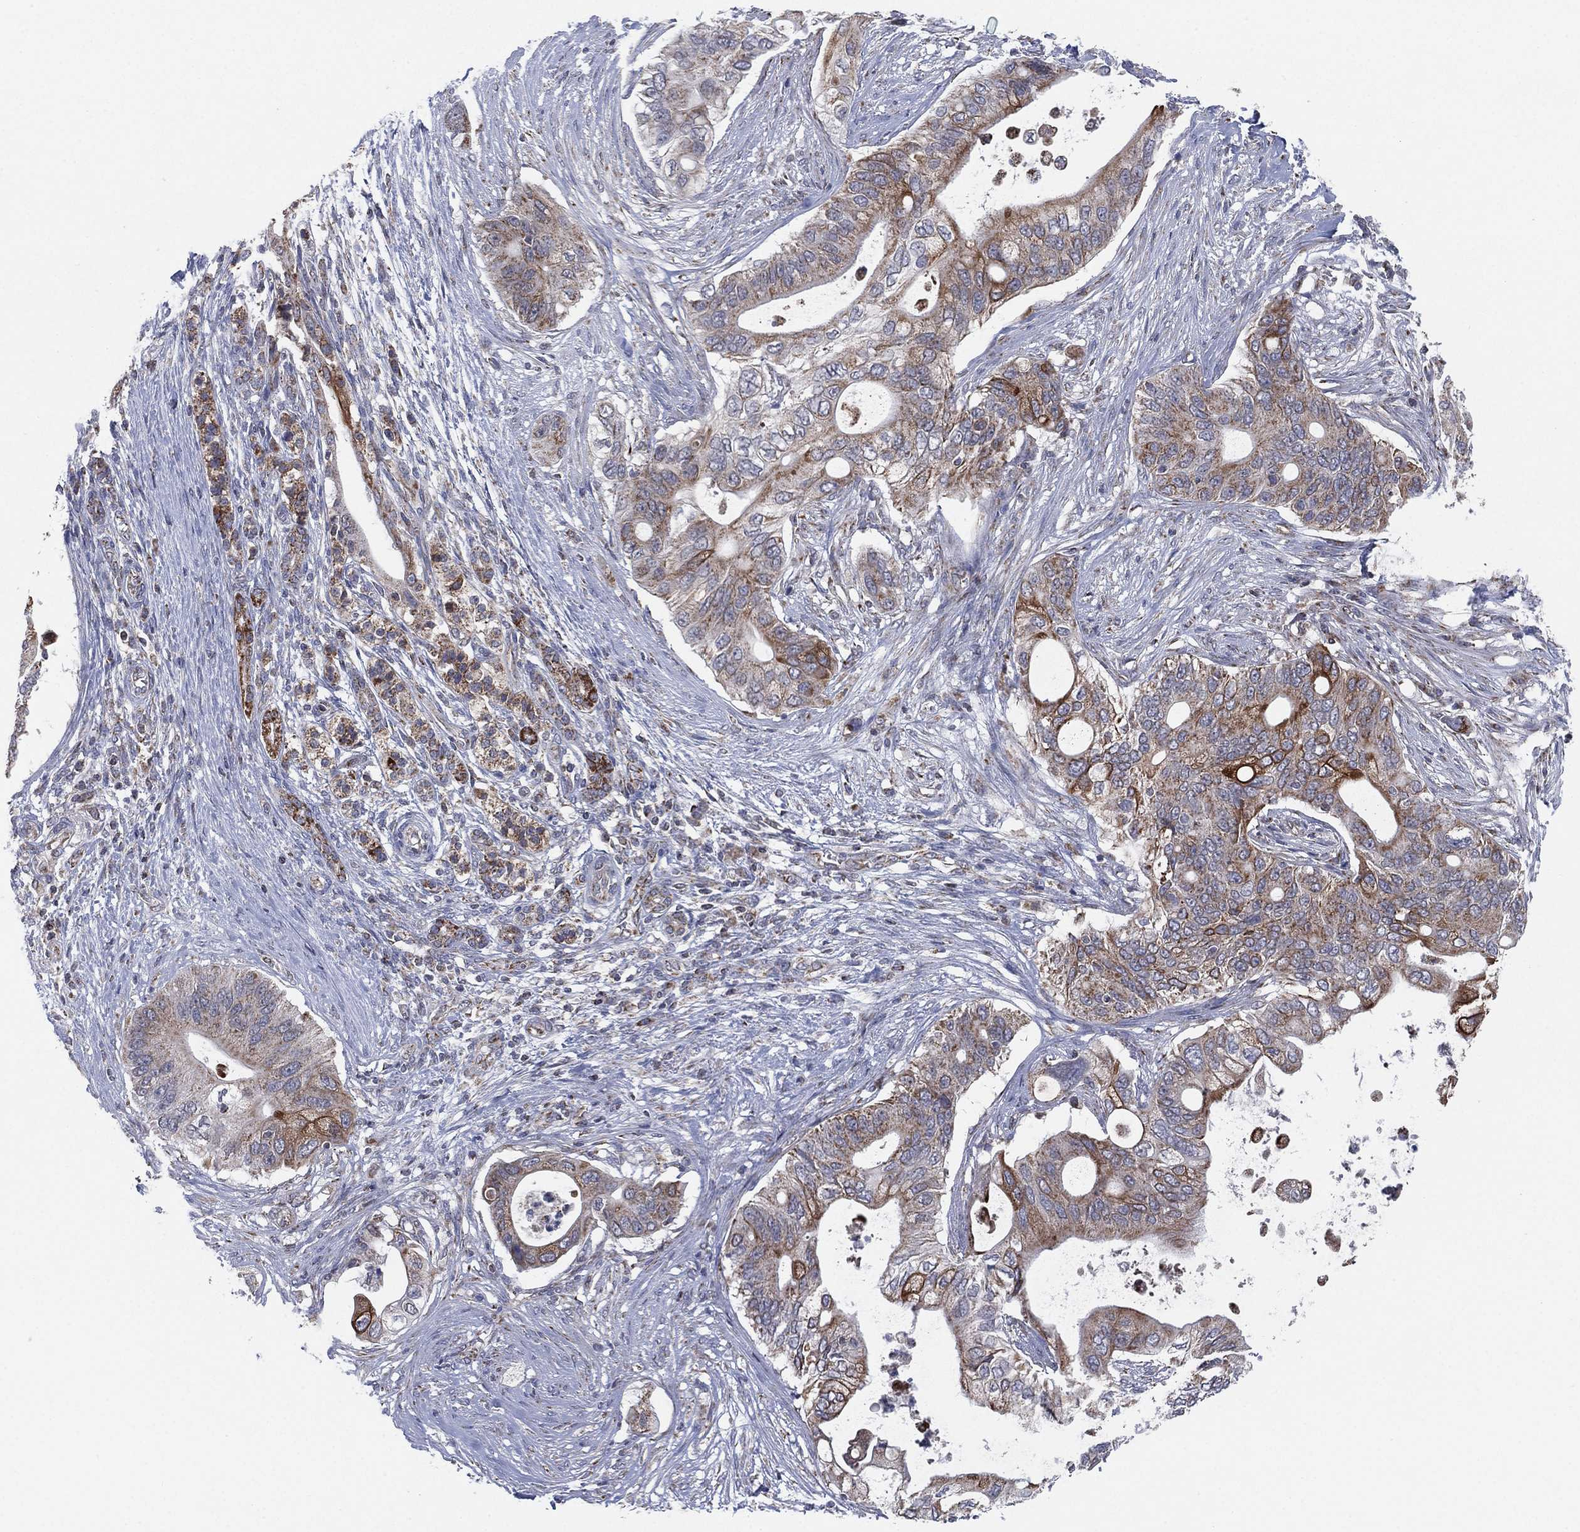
{"staining": {"intensity": "strong", "quantity": "<25%", "location": "cytoplasmic/membranous"}, "tissue": "pancreatic cancer", "cell_type": "Tumor cells", "image_type": "cancer", "snomed": [{"axis": "morphology", "description": "Adenocarcinoma, NOS"}, {"axis": "topography", "description": "Pancreas"}], "caption": "High-power microscopy captured an IHC histopathology image of pancreatic cancer (adenocarcinoma), revealing strong cytoplasmic/membranous positivity in about <25% of tumor cells. (DAB IHC with brightfield microscopy, high magnification).", "gene": "PSMG4", "patient": {"sex": "female", "age": 72}}